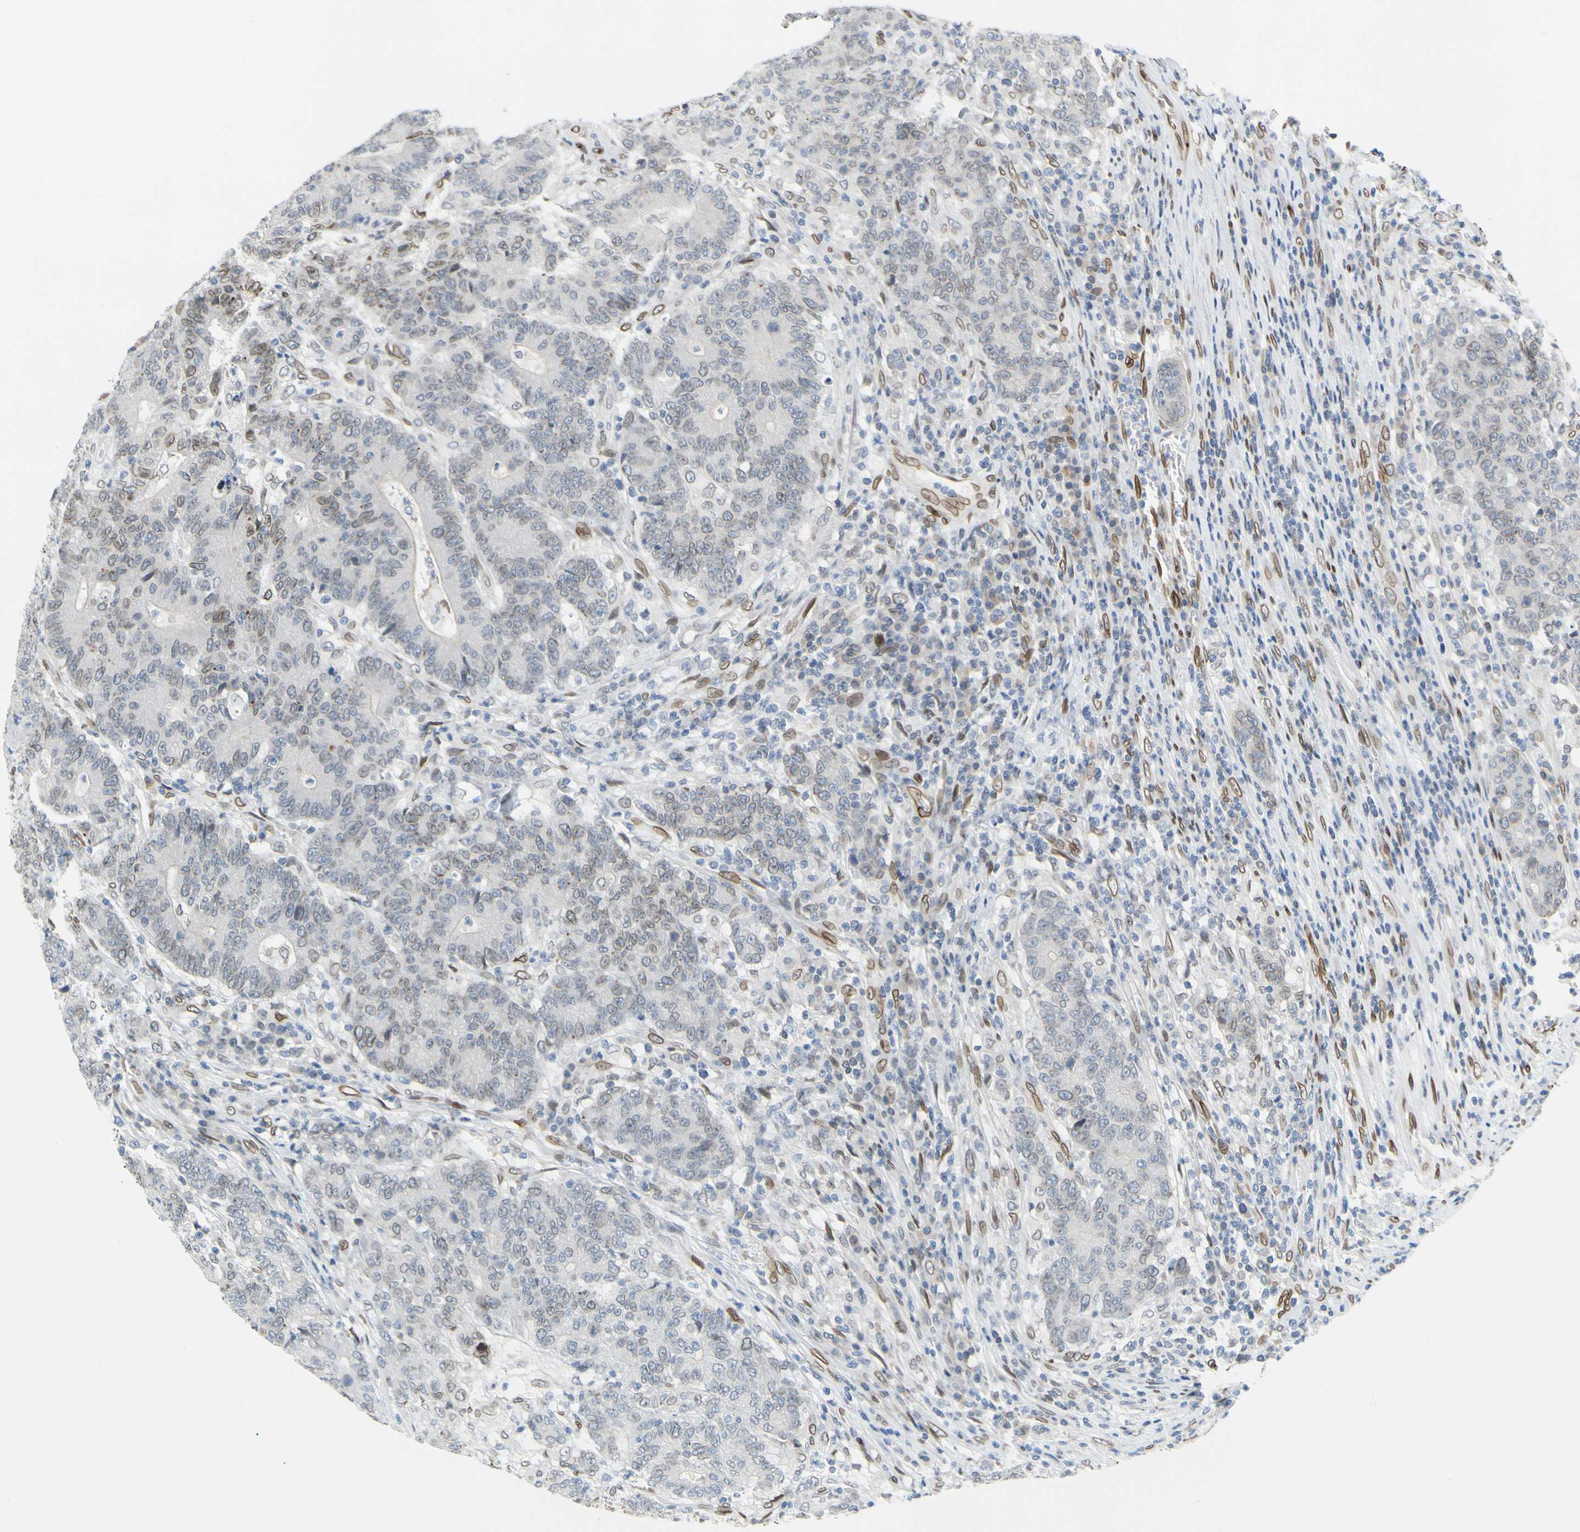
{"staining": {"intensity": "weak", "quantity": "25%-75%", "location": "cytoplasmic/membranous,nuclear"}, "tissue": "colorectal cancer", "cell_type": "Tumor cells", "image_type": "cancer", "snomed": [{"axis": "morphology", "description": "Normal tissue, NOS"}, {"axis": "morphology", "description": "Adenocarcinoma, NOS"}, {"axis": "topography", "description": "Colon"}], "caption": "Immunohistochemistry histopathology image of colorectal cancer stained for a protein (brown), which demonstrates low levels of weak cytoplasmic/membranous and nuclear positivity in about 25%-75% of tumor cells.", "gene": "SUN1", "patient": {"sex": "female", "age": 75}}